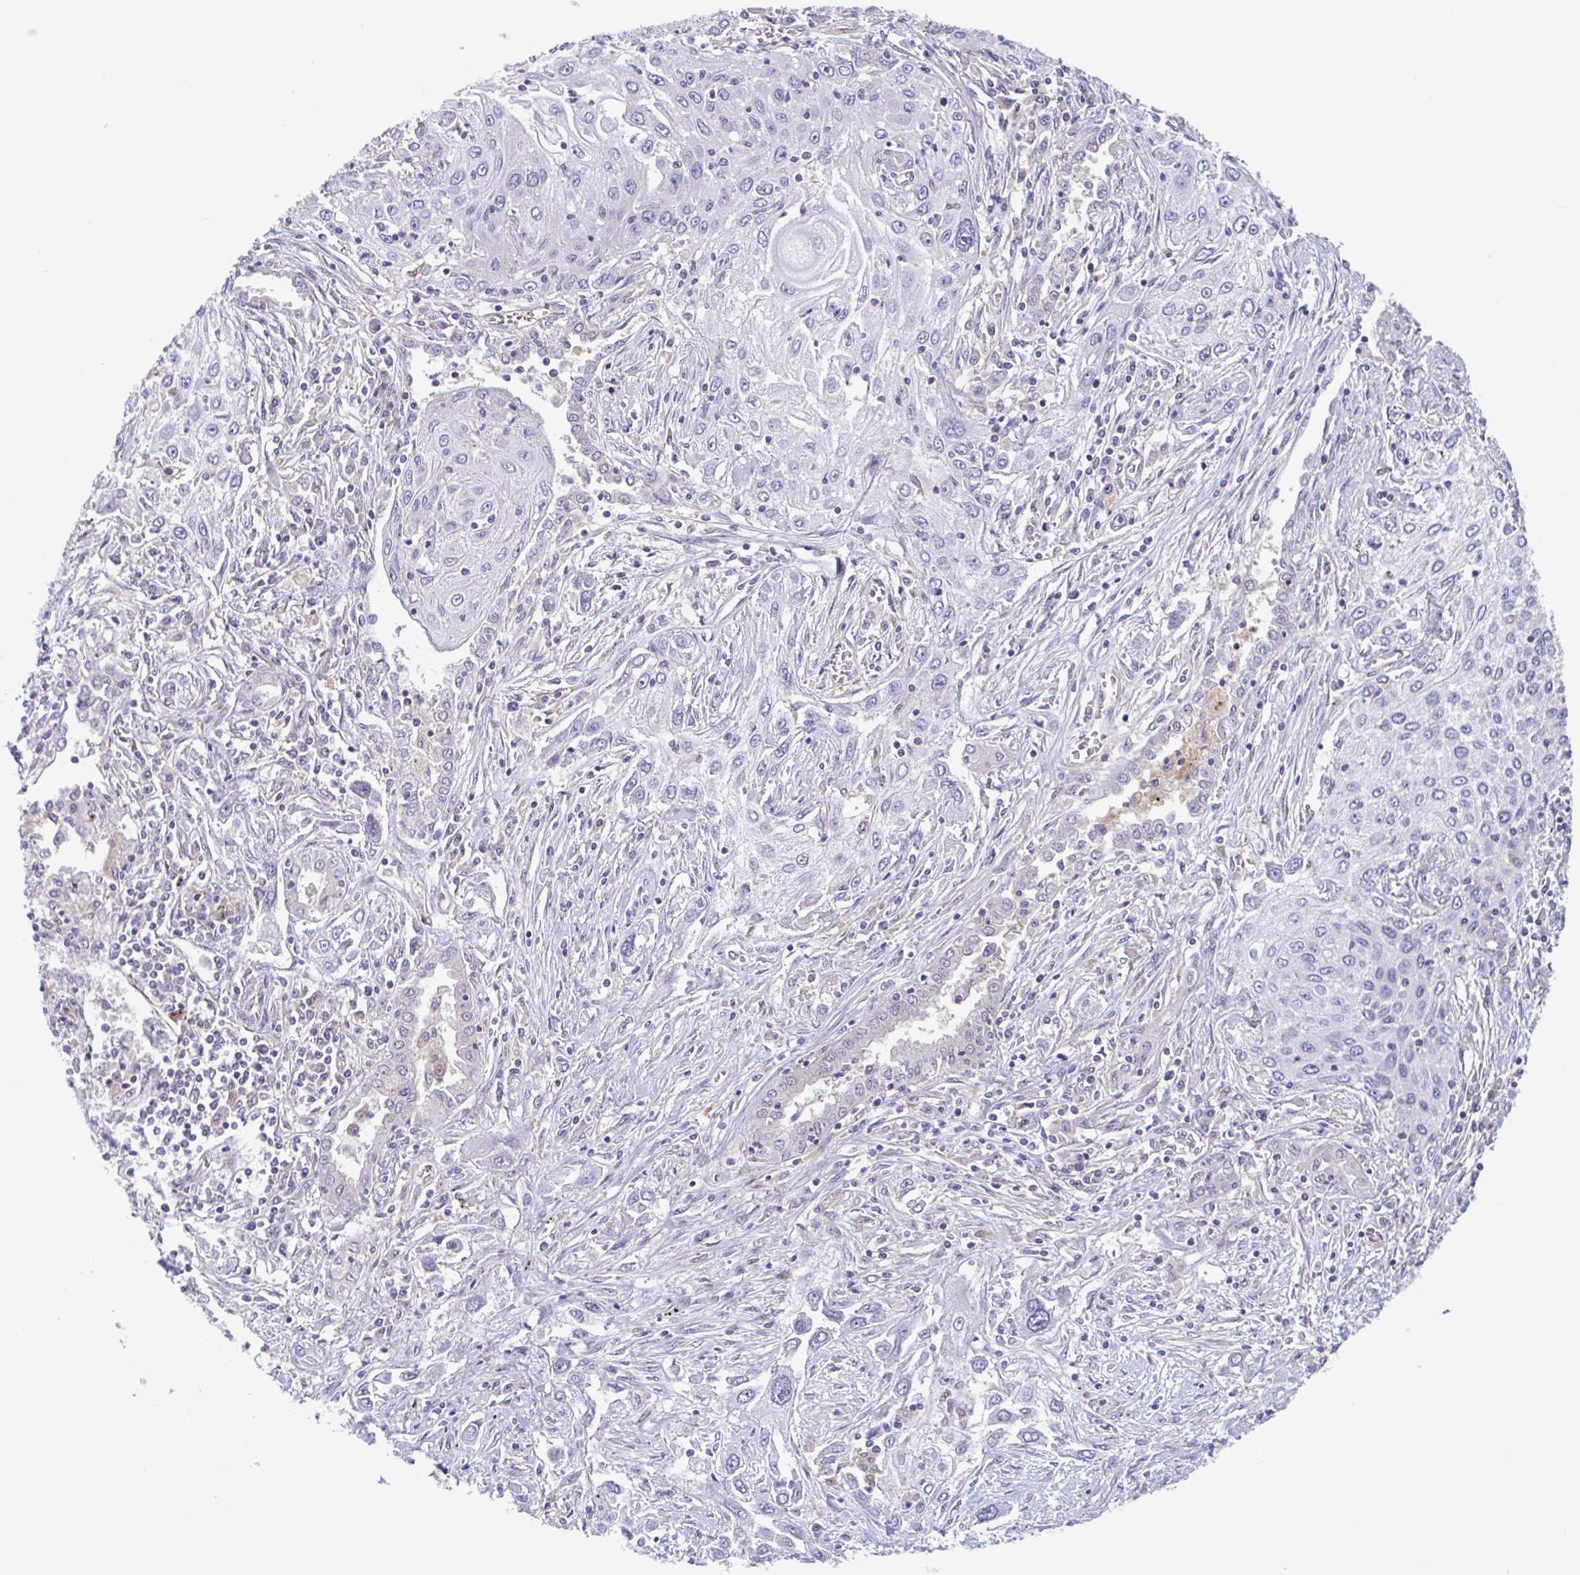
{"staining": {"intensity": "negative", "quantity": "none", "location": "none"}, "tissue": "lung cancer", "cell_type": "Tumor cells", "image_type": "cancer", "snomed": [{"axis": "morphology", "description": "Squamous cell carcinoma, NOS"}, {"axis": "topography", "description": "Lung"}], "caption": "Tumor cells are negative for protein expression in human lung squamous cell carcinoma.", "gene": "TMEM86A", "patient": {"sex": "female", "age": 69}}